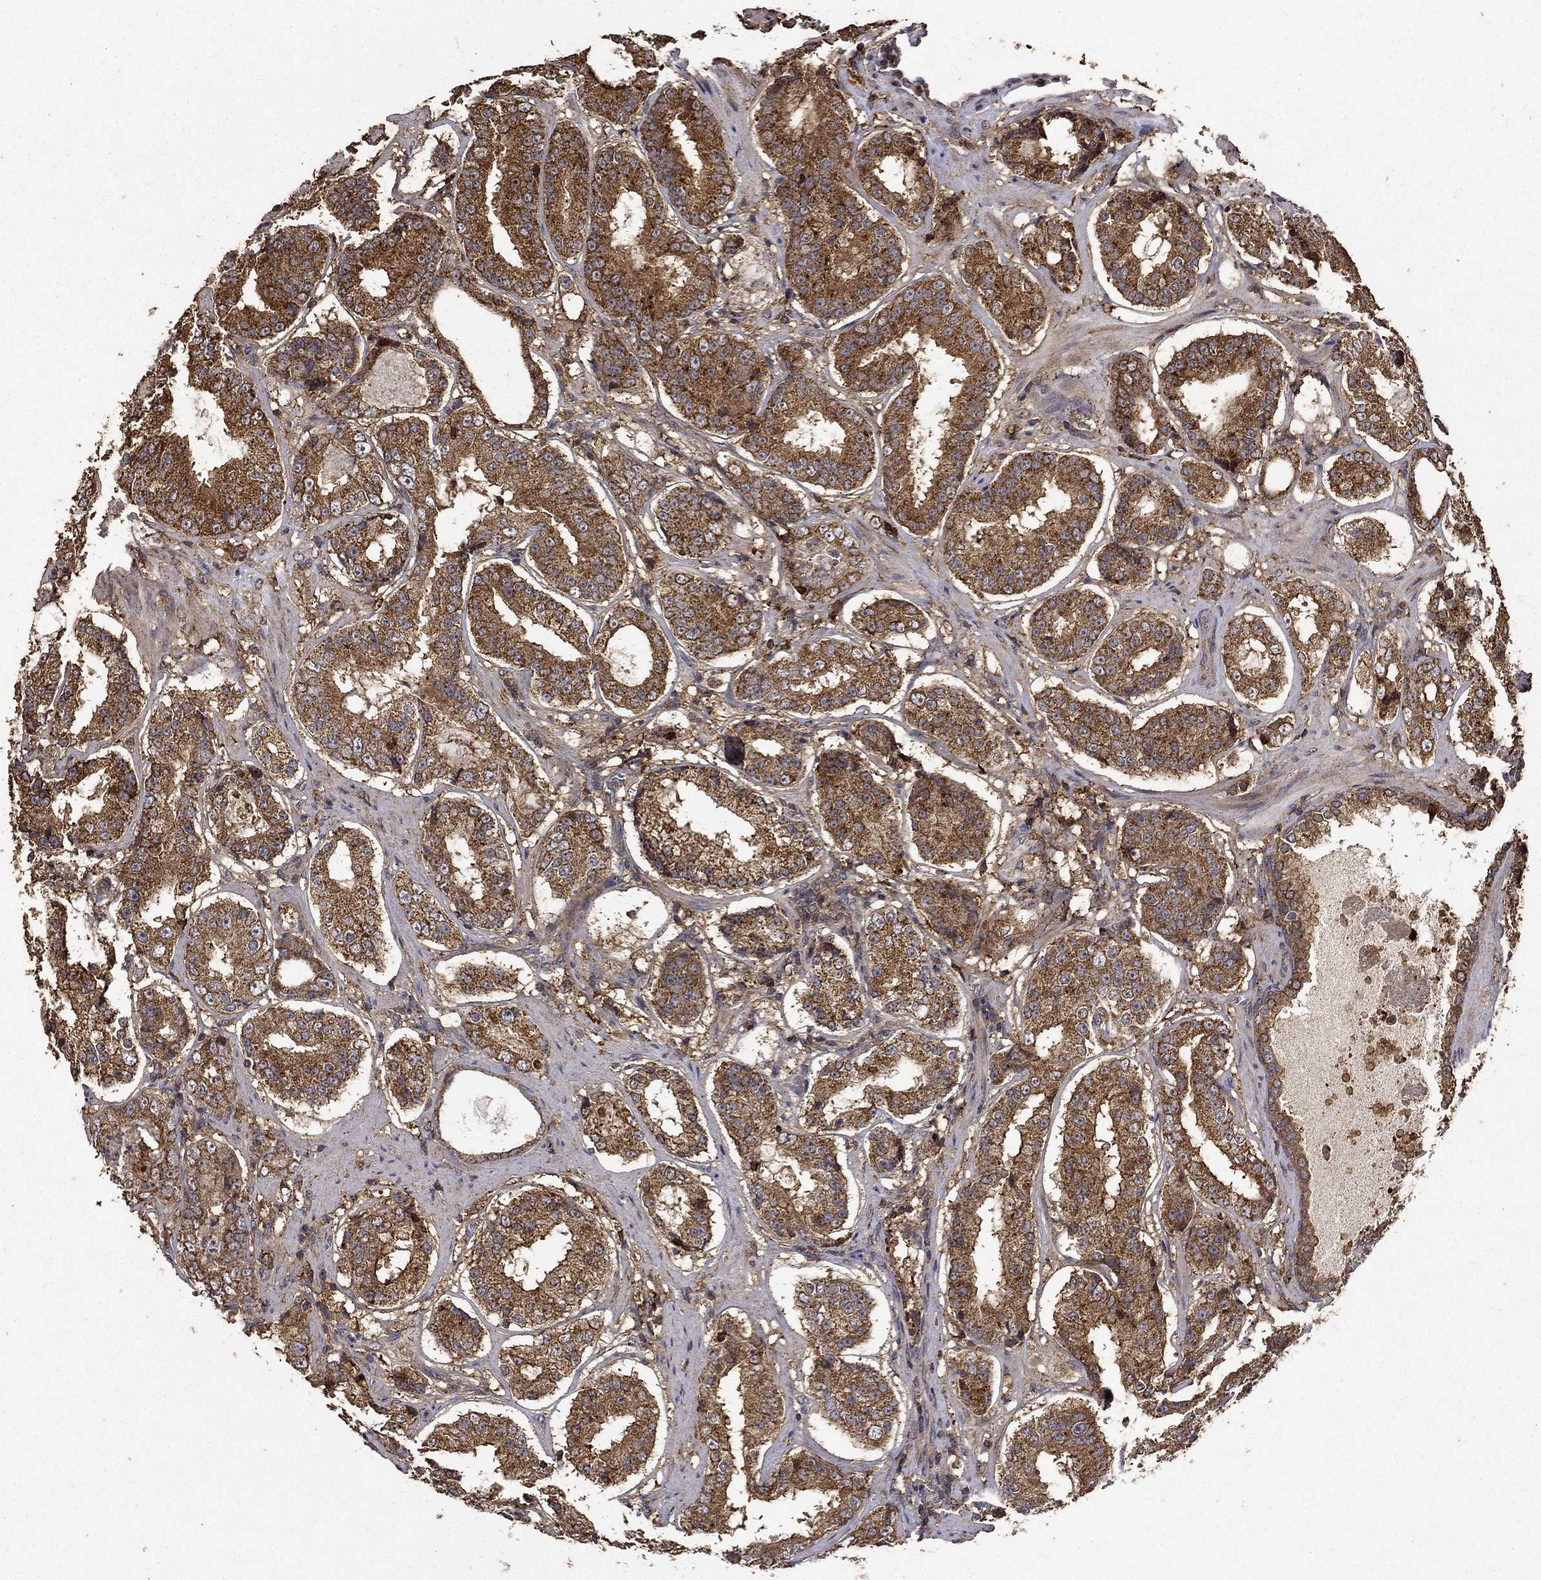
{"staining": {"intensity": "strong", "quantity": ">75%", "location": "cytoplasmic/membranous"}, "tissue": "prostate cancer", "cell_type": "Tumor cells", "image_type": "cancer", "snomed": [{"axis": "morphology", "description": "Adenocarcinoma, Low grade"}, {"axis": "topography", "description": "Prostate"}], "caption": "Prostate cancer (low-grade adenocarcinoma) was stained to show a protein in brown. There is high levels of strong cytoplasmic/membranous positivity in about >75% of tumor cells. (DAB (3,3'-diaminobenzidine) IHC with brightfield microscopy, high magnification).", "gene": "IFRD1", "patient": {"sex": "male", "age": 60}}